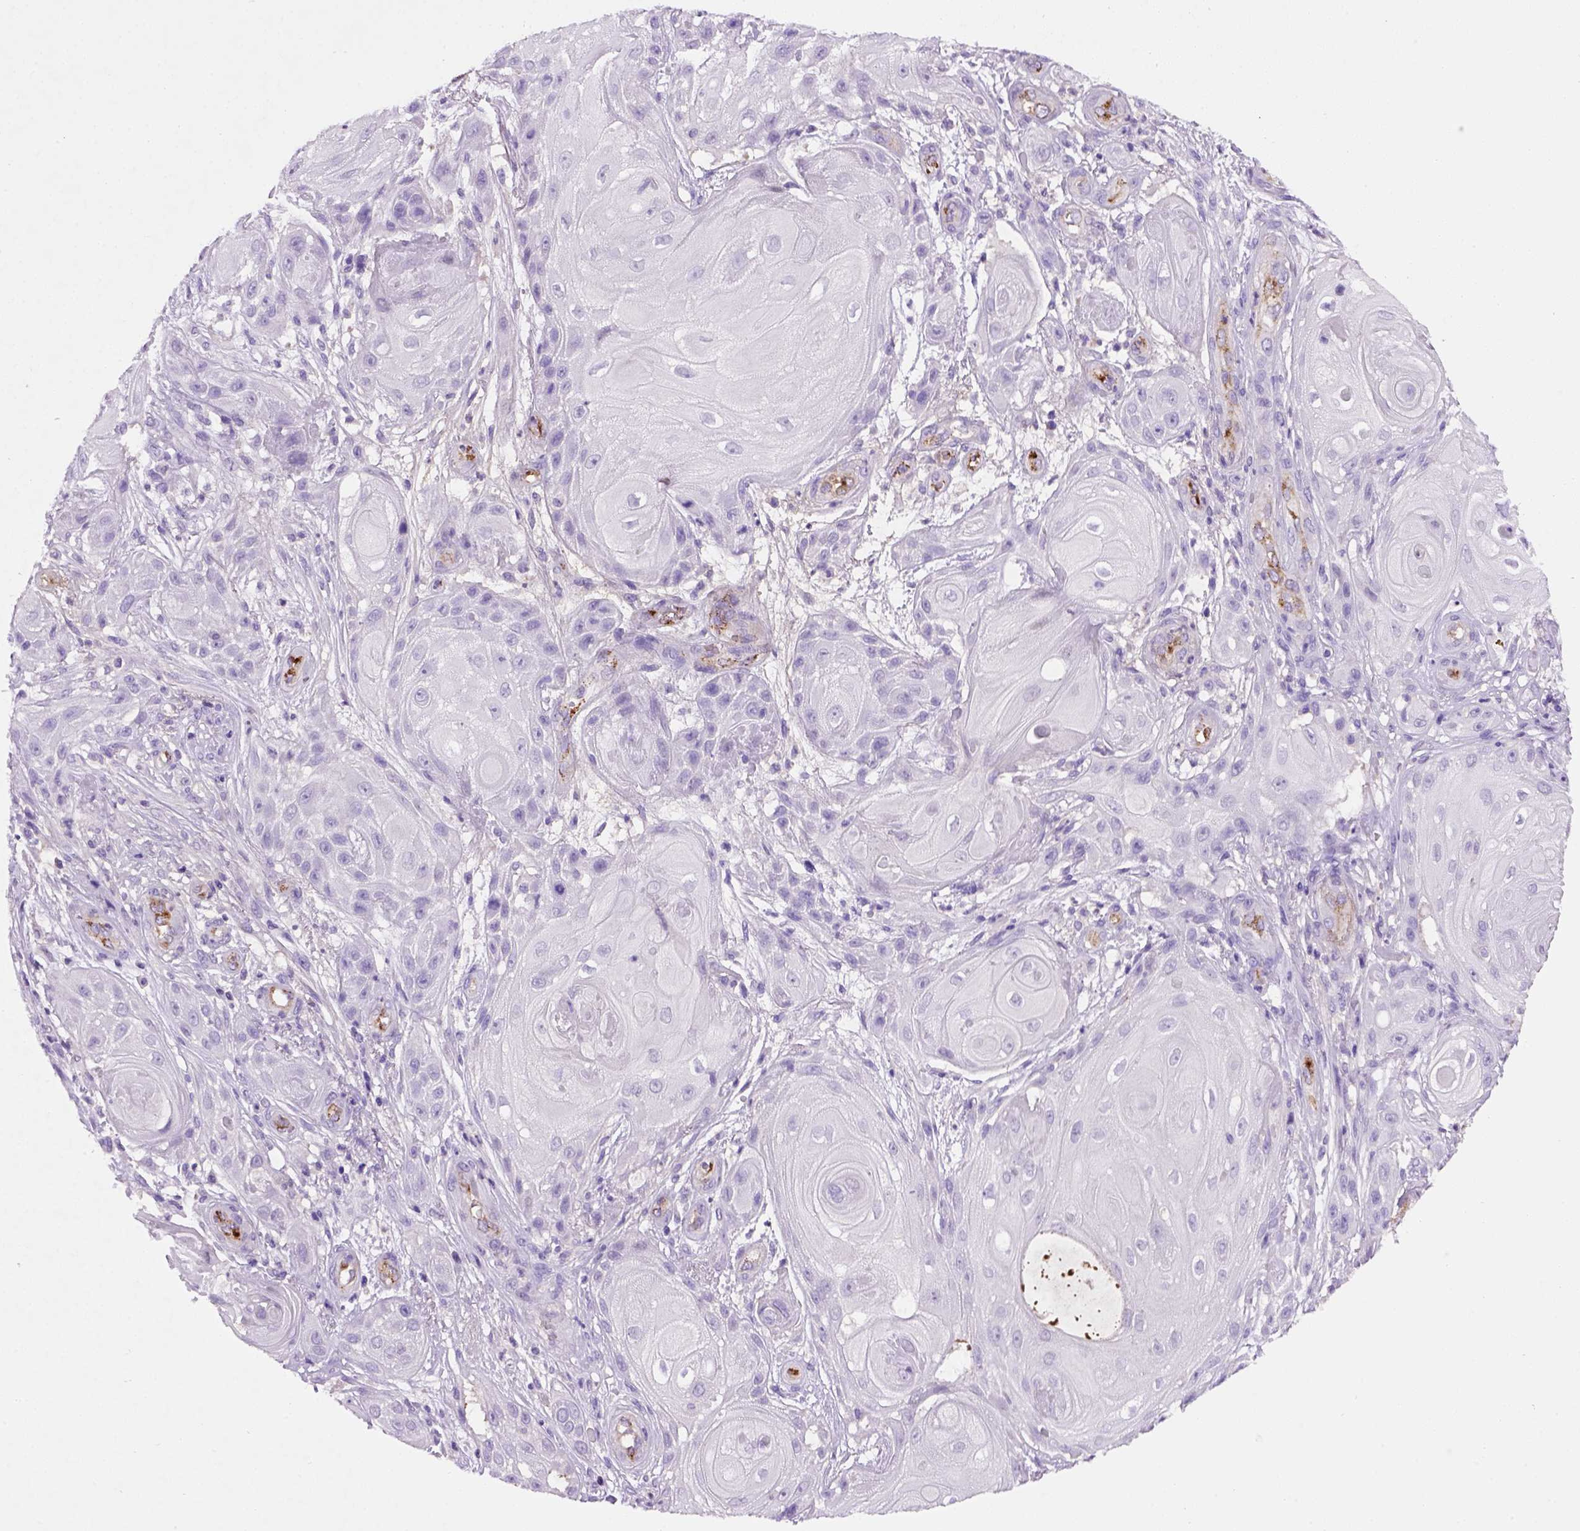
{"staining": {"intensity": "negative", "quantity": "none", "location": "none"}, "tissue": "skin cancer", "cell_type": "Tumor cells", "image_type": "cancer", "snomed": [{"axis": "morphology", "description": "Squamous cell carcinoma, NOS"}, {"axis": "topography", "description": "Skin"}], "caption": "This is a histopathology image of immunohistochemistry staining of skin cancer (squamous cell carcinoma), which shows no expression in tumor cells. (Stains: DAB immunohistochemistry with hematoxylin counter stain, Microscopy: brightfield microscopy at high magnification).", "gene": "VWF", "patient": {"sex": "male", "age": 62}}